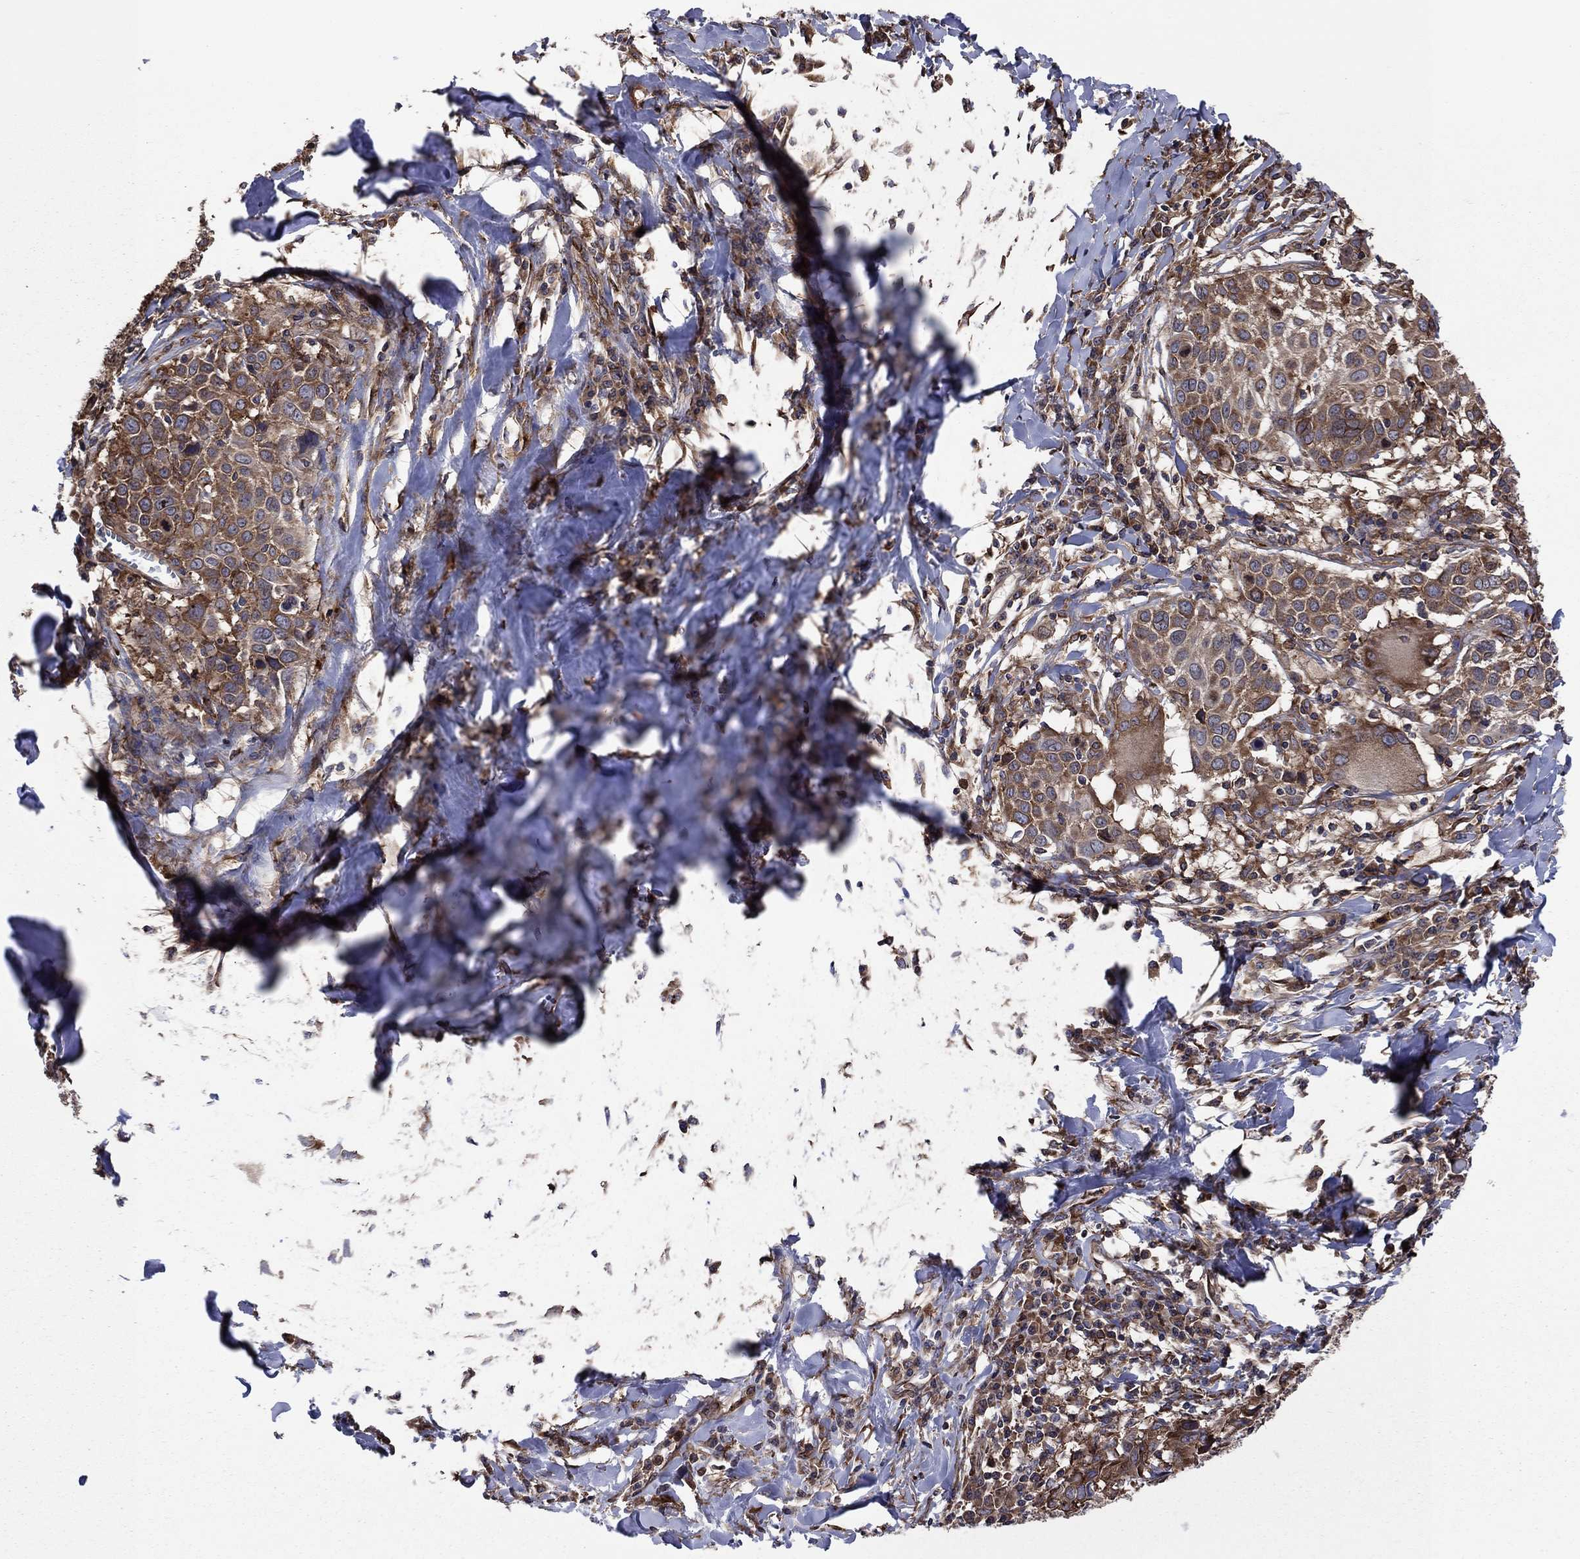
{"staining": {"intensity": "strong", "quantity": "25%-75%", "location": "cytoplasmic/membranous"}, "tissue": "lung cancer", "cell_type": "Tumor cells", "image_type": "cancer", "snomed": [{"axis": "morphology", "description": "Squamous cell carcinoma, NOS"}, {"axis": "topography", "description": "Lung"}], "caption": "IHC of human lung cancer (squamous cell carcinoma) shows high levels of strong cytoplasmic/membranous expression in about 25%-75% of tumor cells.", "gene": "YBX1", "patient": {"sex": "male", "age": 57}}